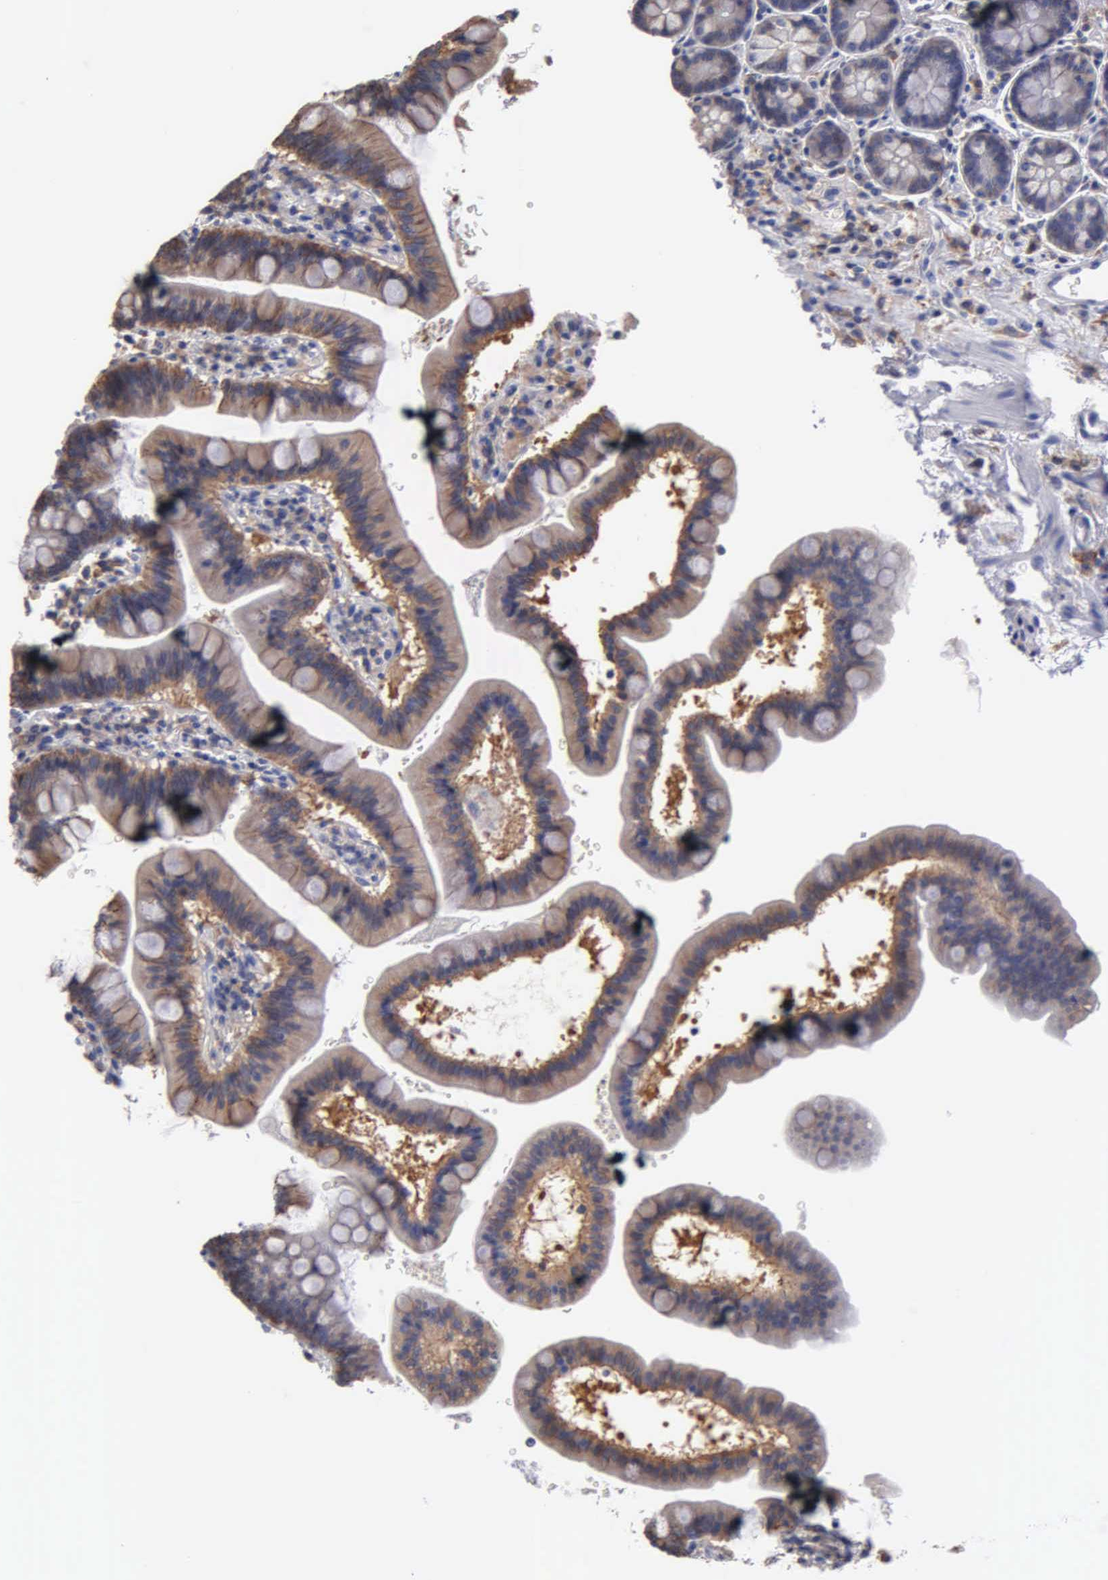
{"staining": {"intensity": "weak", "quantity": ">75%", "location": "cytoplasmic/membranous"}, "tissue": "duodenum", "cell_type": "Glandular cells", "image_type": "normal", "snomed": [{"axis": "morphology", "description": "Normal tissue, NOS"}, {"axis": "topography", "description": "Pancreas"}, {"axis": "topography", "description": "Duodenum"}], "caption": "Protein staining of unremarkable duodenum exhibits weak cytoplasmic/membranous positivity in approximately >75% of glandular cells.", "gene": "PTGS2", "patient": {"sex": "male", "age": 79}}